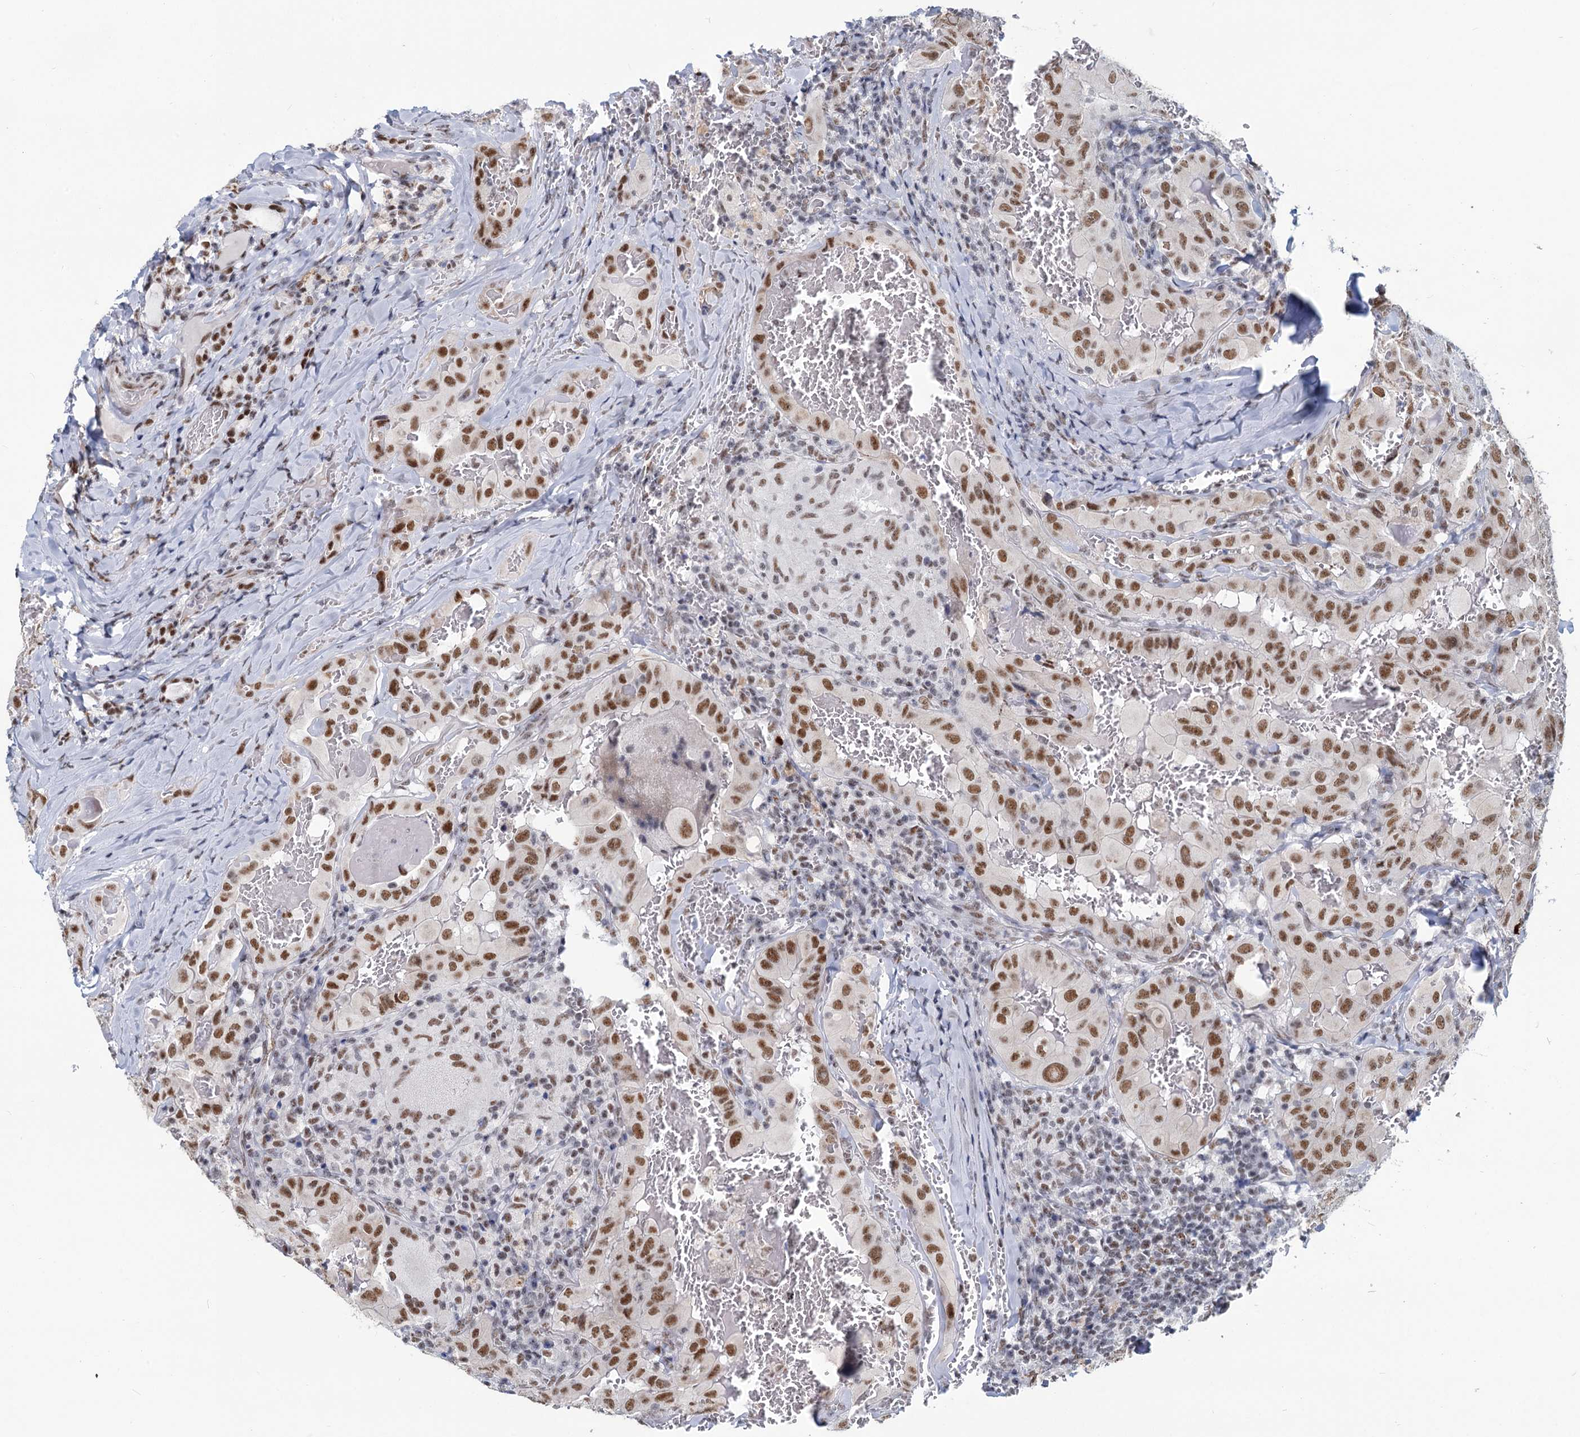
{"staining": {"intensity": "moderate", "quantity": ">75%", "location": "nuclear"}, "tissue": "thyroid cancer", "cell_type": "Tumor cells", "image_type": "cancer", "snomed": [{"axis": "morphology", "description": "Papillary adenocarcinoma, NOS"}, {"axis": "topography", "description": "Thyroid gland"}], "caption": "Immunohistochemical staining of human thyroid papillary adenocarcinoma demonstrates medium levels of moderate nuclear positivity in about >75% of tumor cells.", "gene": "METTL14", "patient": {"sex": "female", "age": 72}}